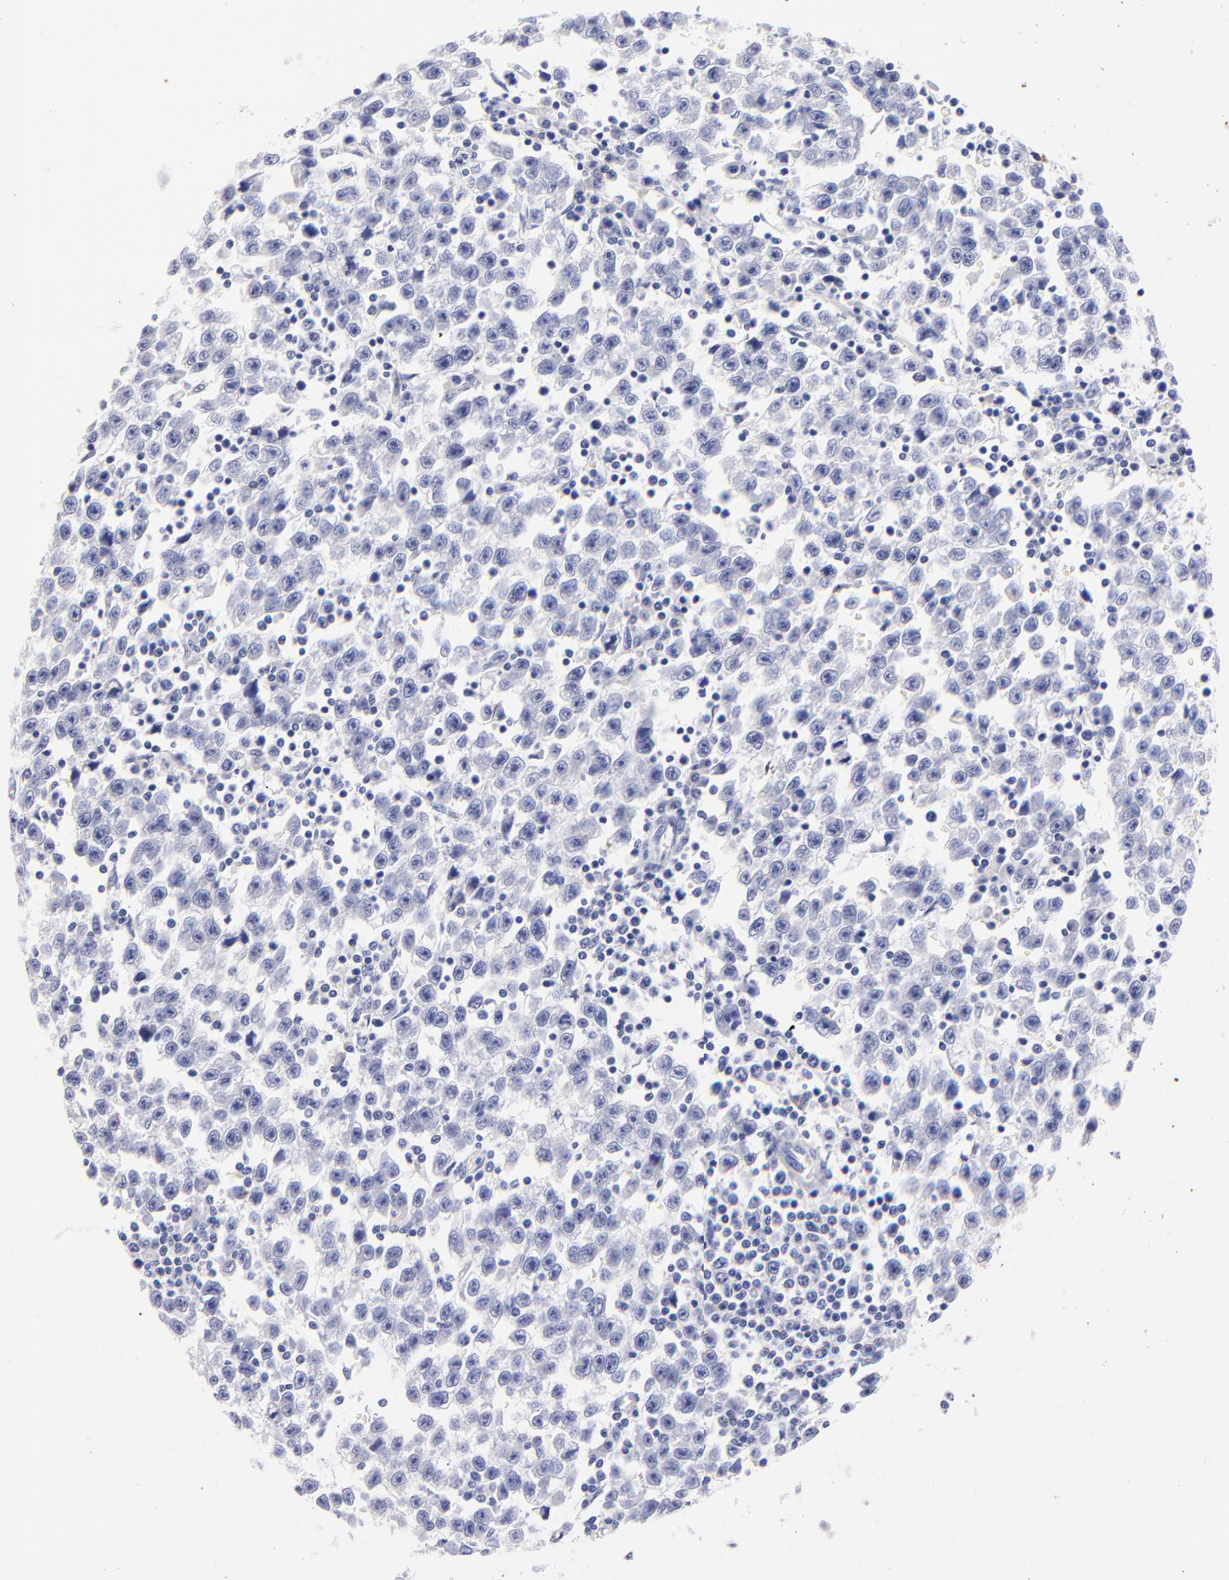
{"staining": {"intensity": "negative", "quantity": "none", "location": "none"}, "tissue": "testis cancer", "cell_type": "Tumor cells", "image_type": "cancer", "snomed": [{"axis": "morphology", "description": "Seminoma, NOS"}, {"axis": "topography", "description": "Testis"}], "caption": "DAB (3,3'-diaminobenzidine) immunohistochemical staining of human testis cancer (seminoma) demonstrates no significant expression in tumor cells. The staining was performed using DAB to visualize the protein expression in brown, while the nuclei were stained in blue with hematoxylin (Magnification: 20x).", "gene": "HORMAD2", "patient": {"sex": "male", "age": 35}}